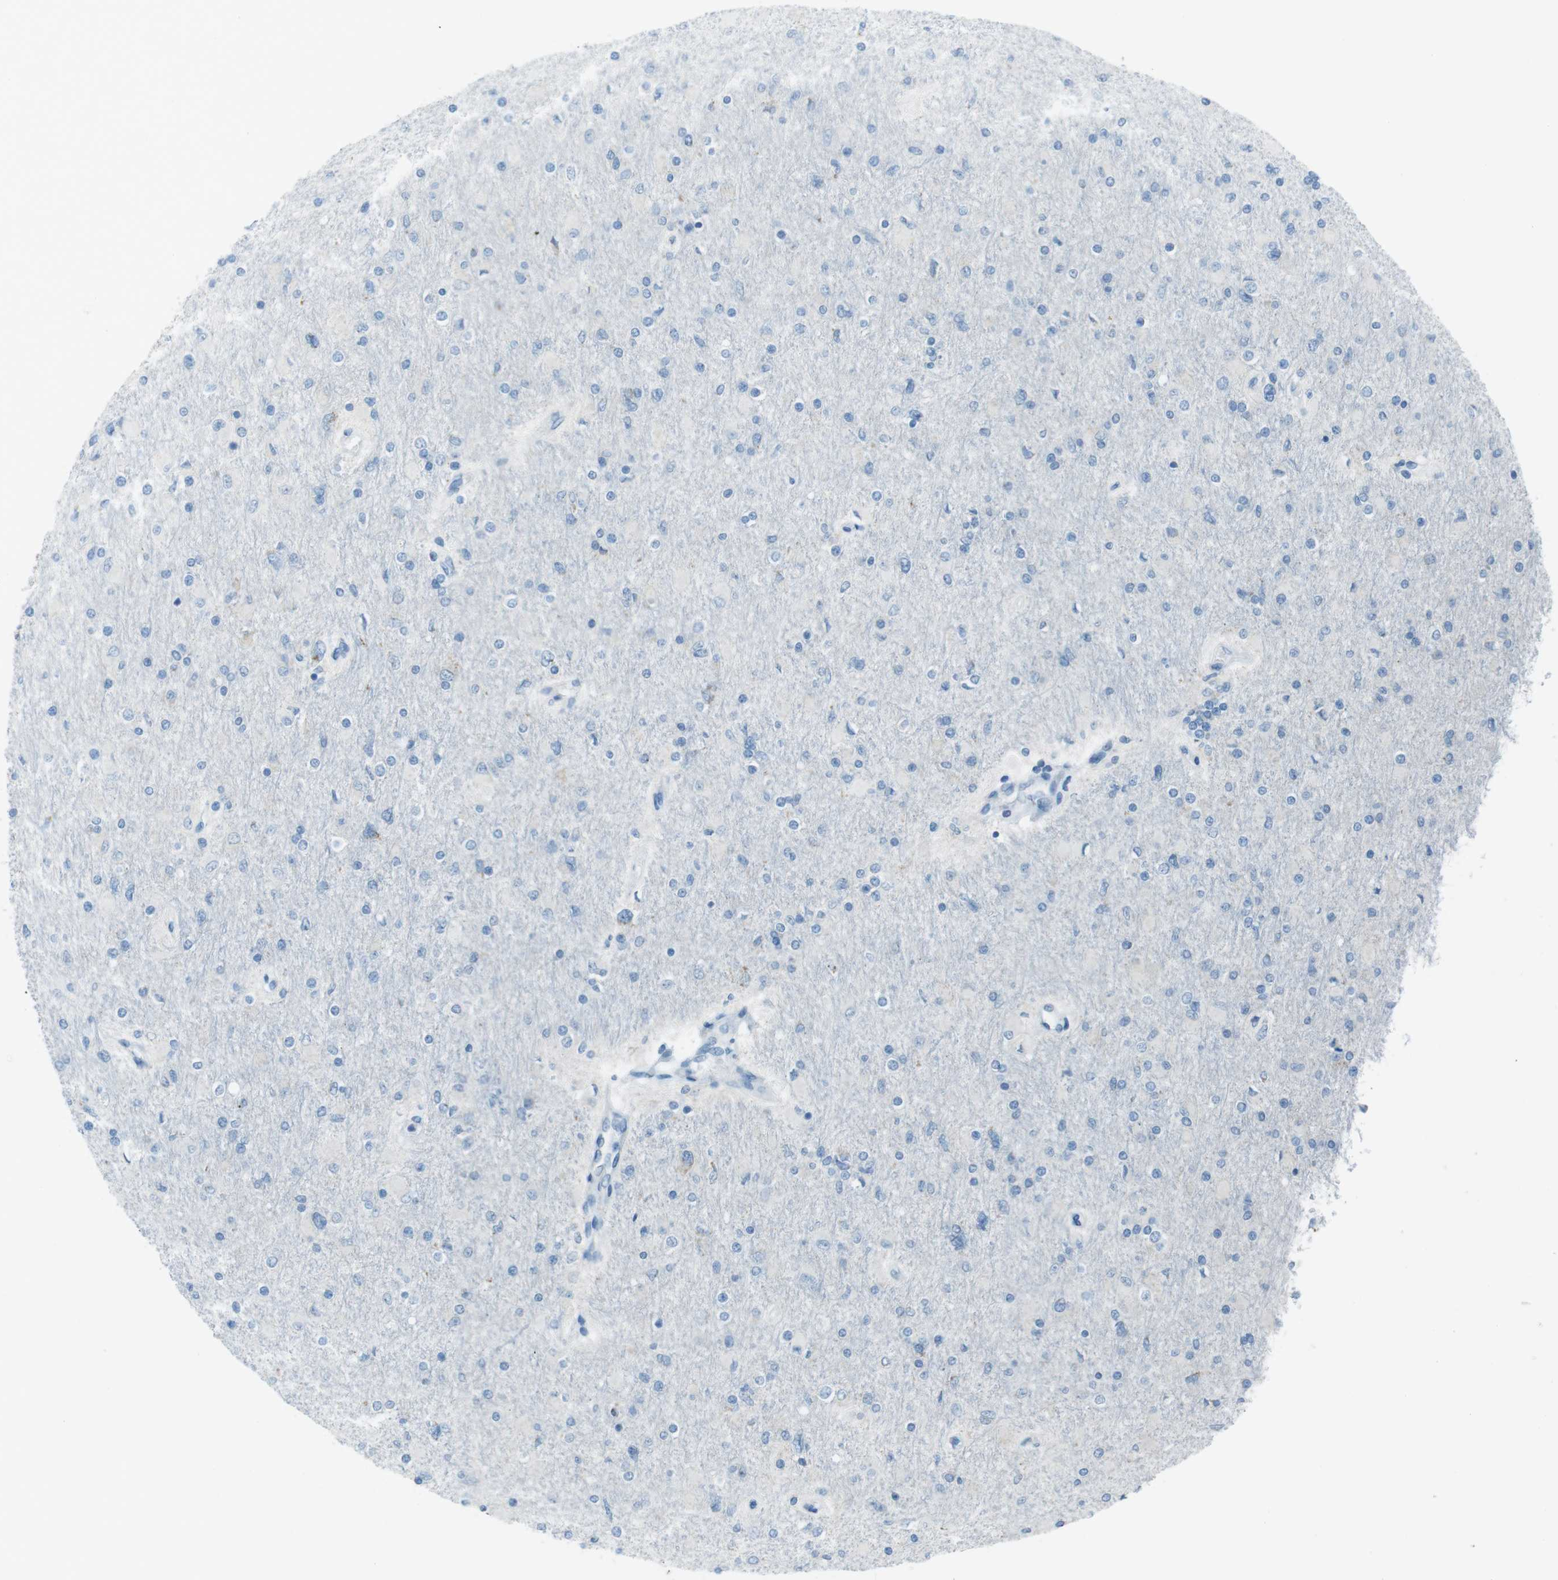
{"staining": {"intensity": "negative", "quantity": "none", "location": "none"}, "tissue": "glioma", "cell_type": "Tumor cells", "image_type": "cancer", "snomed": [{"axis": "morphology", "description": "Glioma, malignant, High grade"}, {"axis": "topography", "description": "Cerebral cortex"}], "caption": "A high-resolution photomicrograph shows immunohistochemistry (IHC) staining of malignant glioma (high-grade), which displays no significant staining in tumor cells. (Stains: DAB IHC with hematoxylin counter stain, Microscopy: brightfield microscopy at high magnification).", "gene": "DNAJA3", "patient": {"sex": "female", "age": 36}}